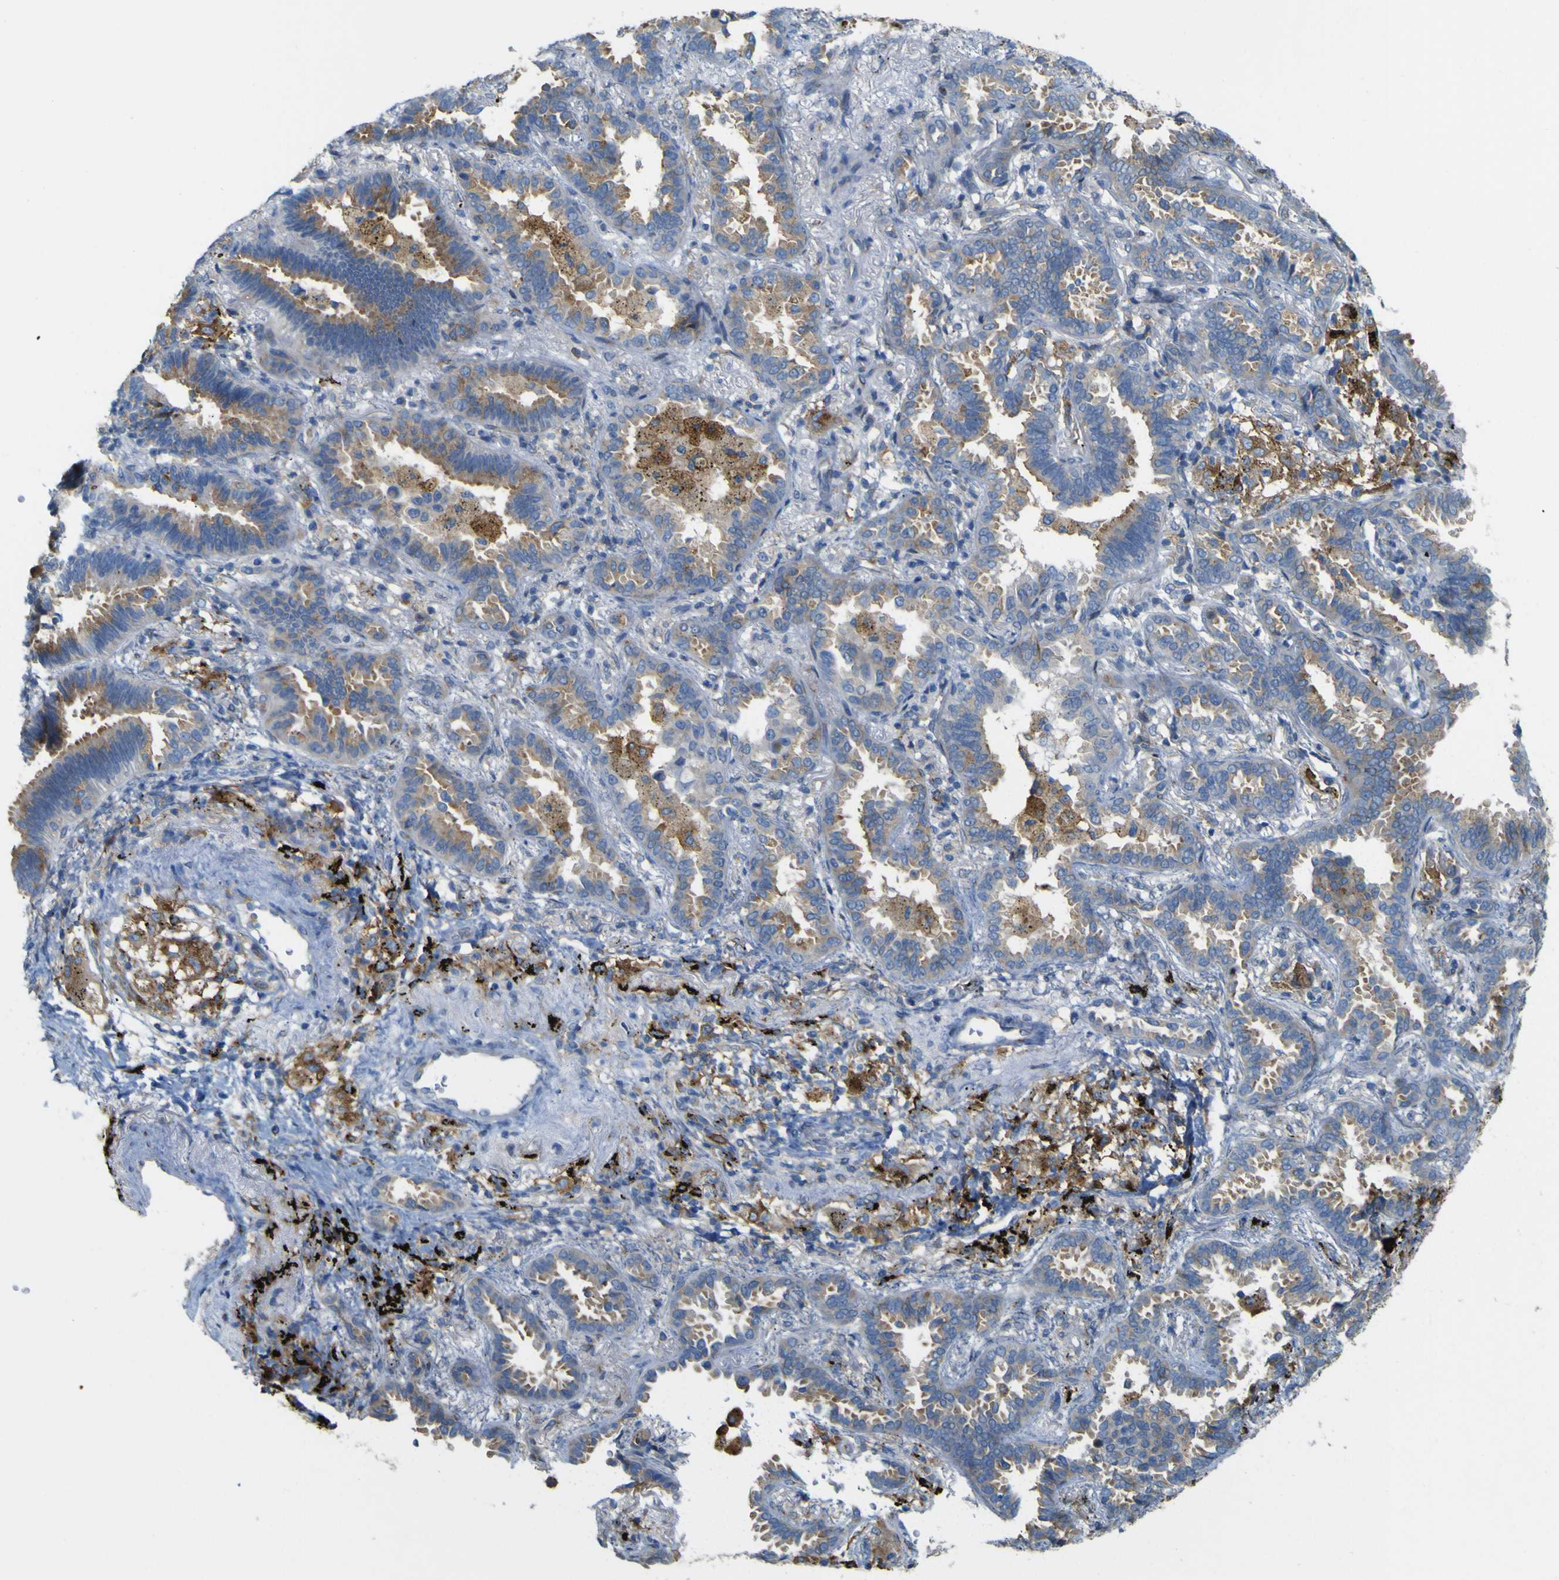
{"staining": {"intensity": "moderate", "quantity": ">75%", "location": "cytoplasmic/membranous"}, "tissue": "lung cancer", "cell_type": "Tumor cells", "image_type": "cancer", "snomed": [{"axis": "morphology", "description": "Normal tissue, NOS"}, {"axis": "morphology", "description": "Adenocarcinoma, NOS"}, {"axis": "topography", "description": "Lung"}], "caption": "About >75% of tumor cells in human adenocarcinoma (lung) show moderate cytoplasmic/membranous protein positivity as visualized by brown immunohistochemical staining.", "gene": "IGF2R", "patient": {"sex": "male", "age": 59}}